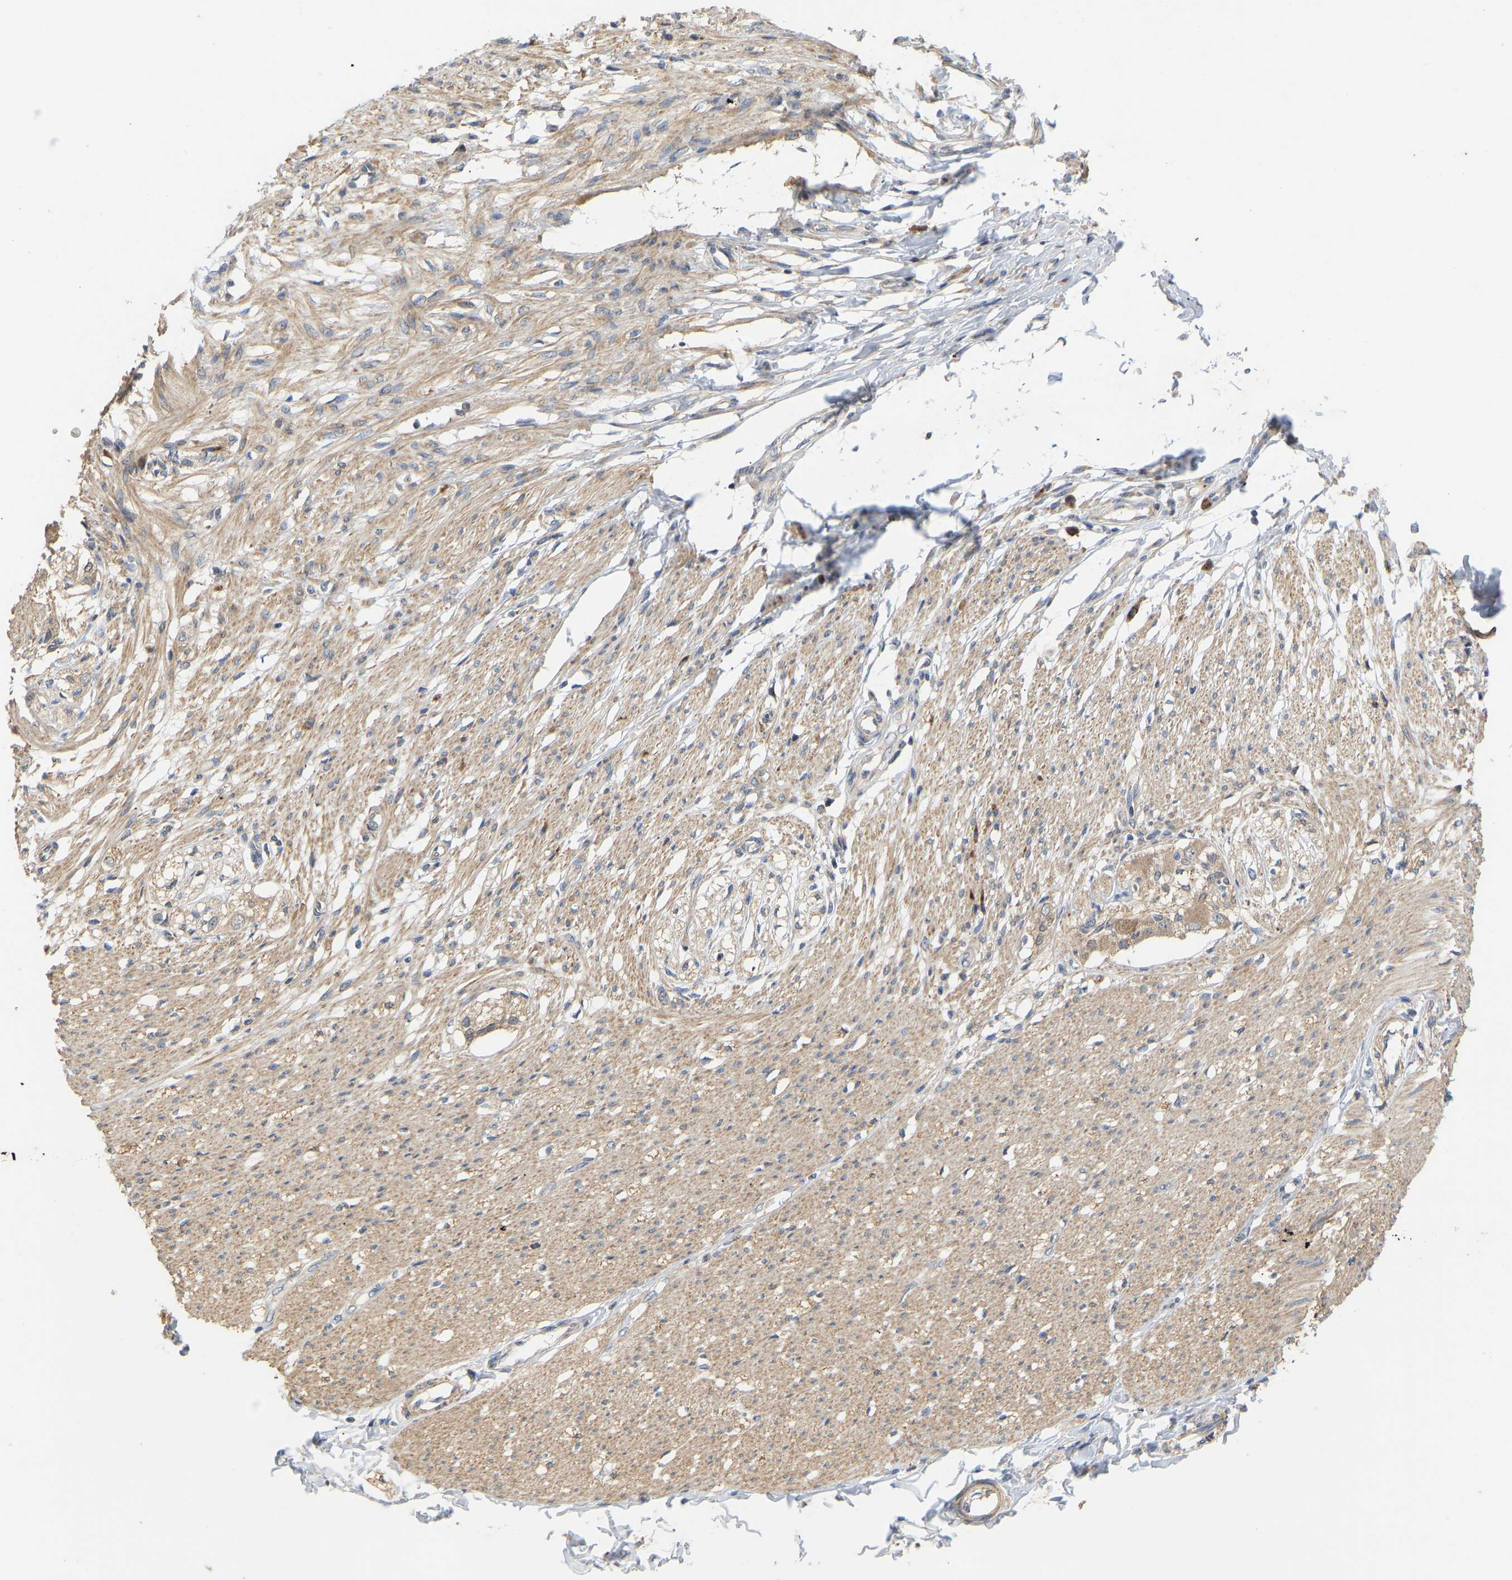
{"staining": {"intensity": "moderate", "quantity": ">75%", "location": "cytoplasmic/membranous"}, "tissue": "smooth muscle", "cell_type": "Smooth muscle cells", "image_type": "normal", "snomed": [{"axis": "morphology", "description": "Normal tissue, NOS"}, {"axis": "morphology", "description": "Adenocarcinoma, NOS"}, {"axis": "topography", "description": "Colon"}, {"axis": "topography", "description": "Peripheral nerve tissue"}], "caption": "An image of smooth muscle stained for a protein displays moderate cytoplasmic/membranous brown staining in smooth muscle cells. (Brightfield microscopy of DAB IHC at high magnification).", "gene": "HACD2", "patient": {"sex": "male", "age": 14}}